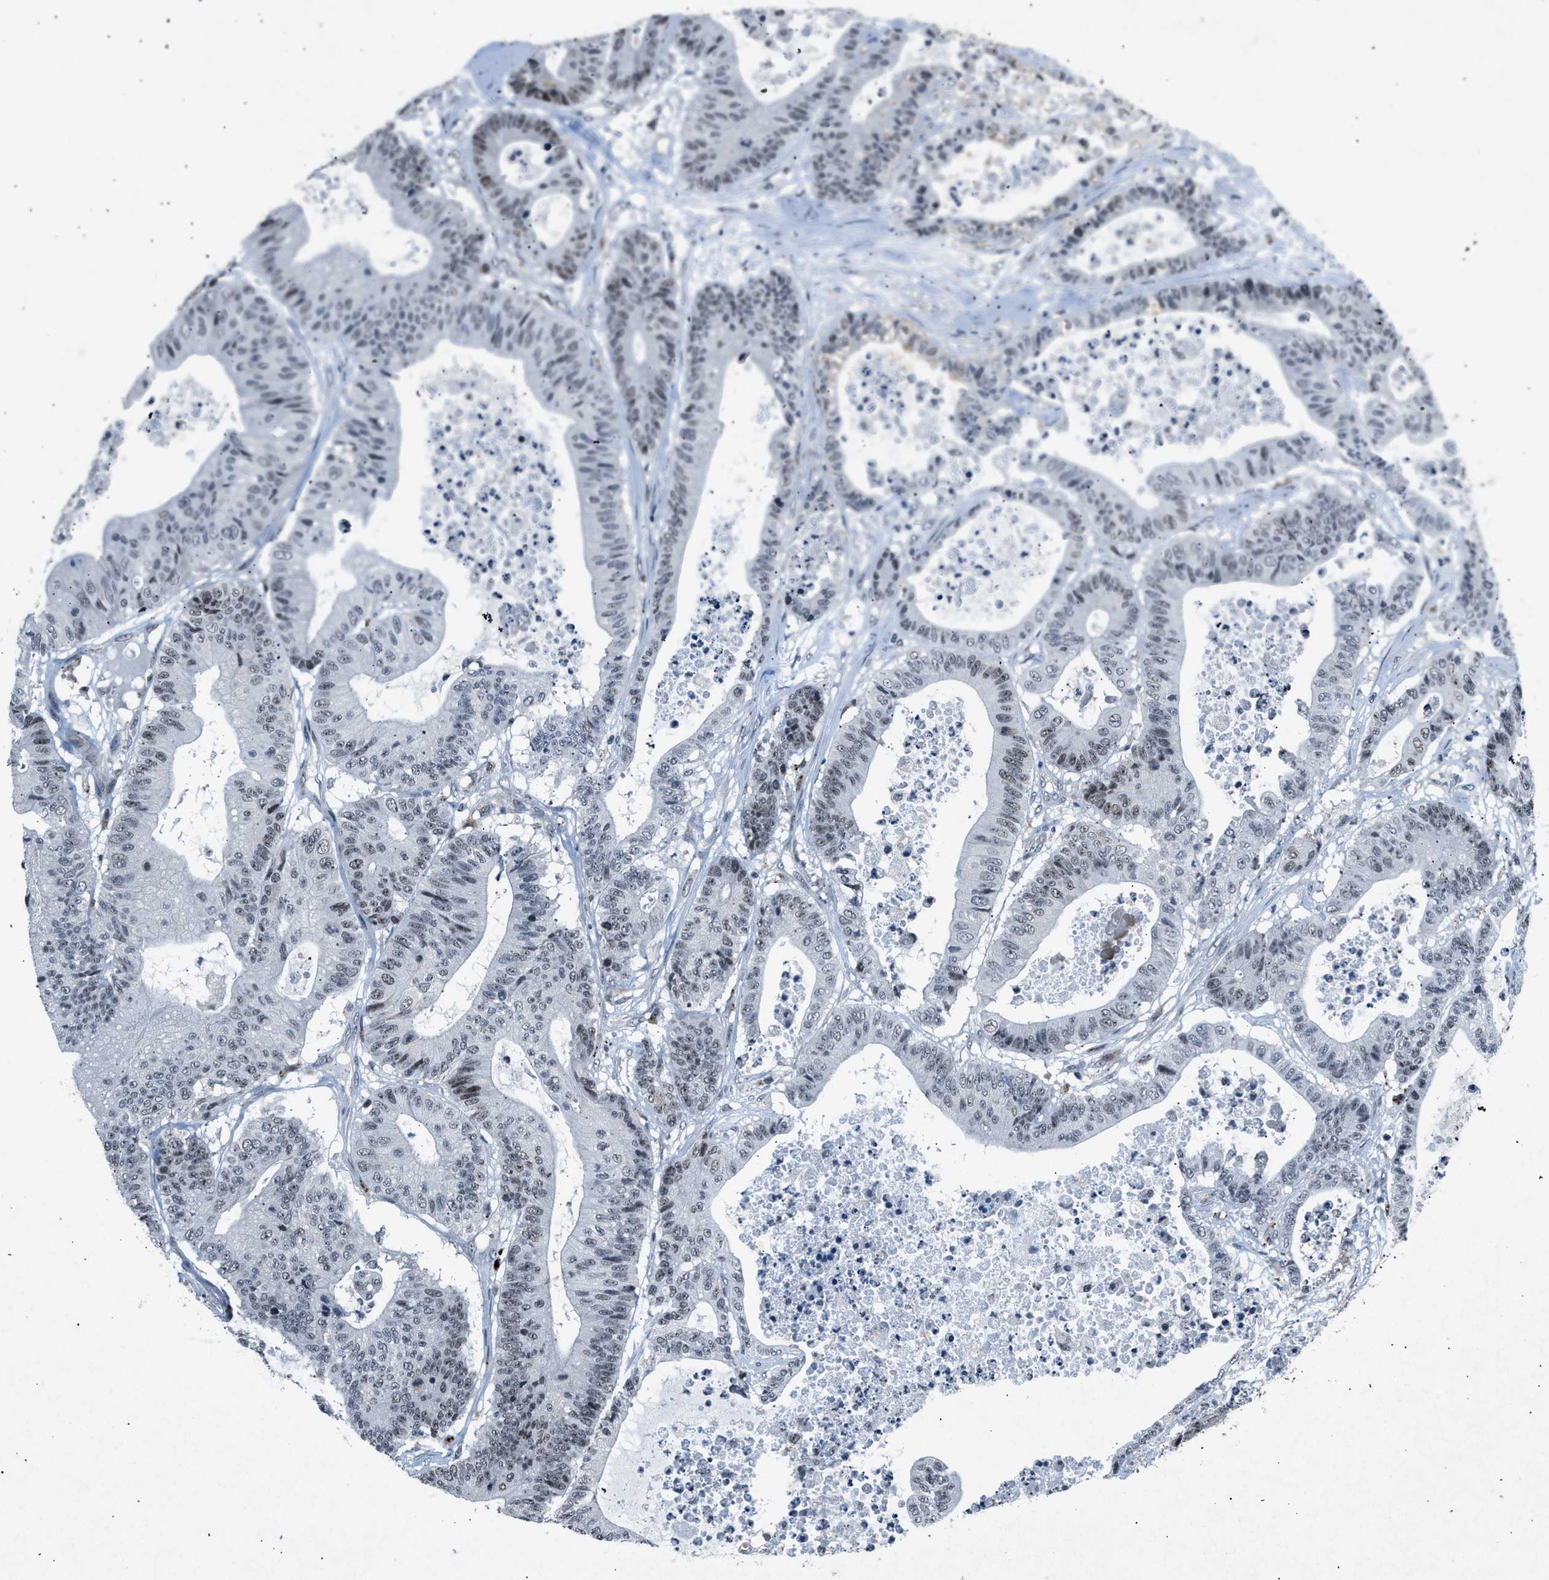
{"staining": {"intensity": "negative", "quantity": "none", "location": "none"}, "tissue": "colorectal cancer", "cell_type": "Tumor cells", "image_type": "cancer", "snomed": [{"axis": "morphology", "description": "Adenocarcinoma, NOS"}, {"axis": "topography", "description": "Colon"}], "caption": "A high-resolution micrograph shows IHC staining of adenocarcinoma (colorectal), which exhibits no significant staining in tumor cells.", "gene": "ADCY1", "patient": {"sex": "female", "age": 84}}